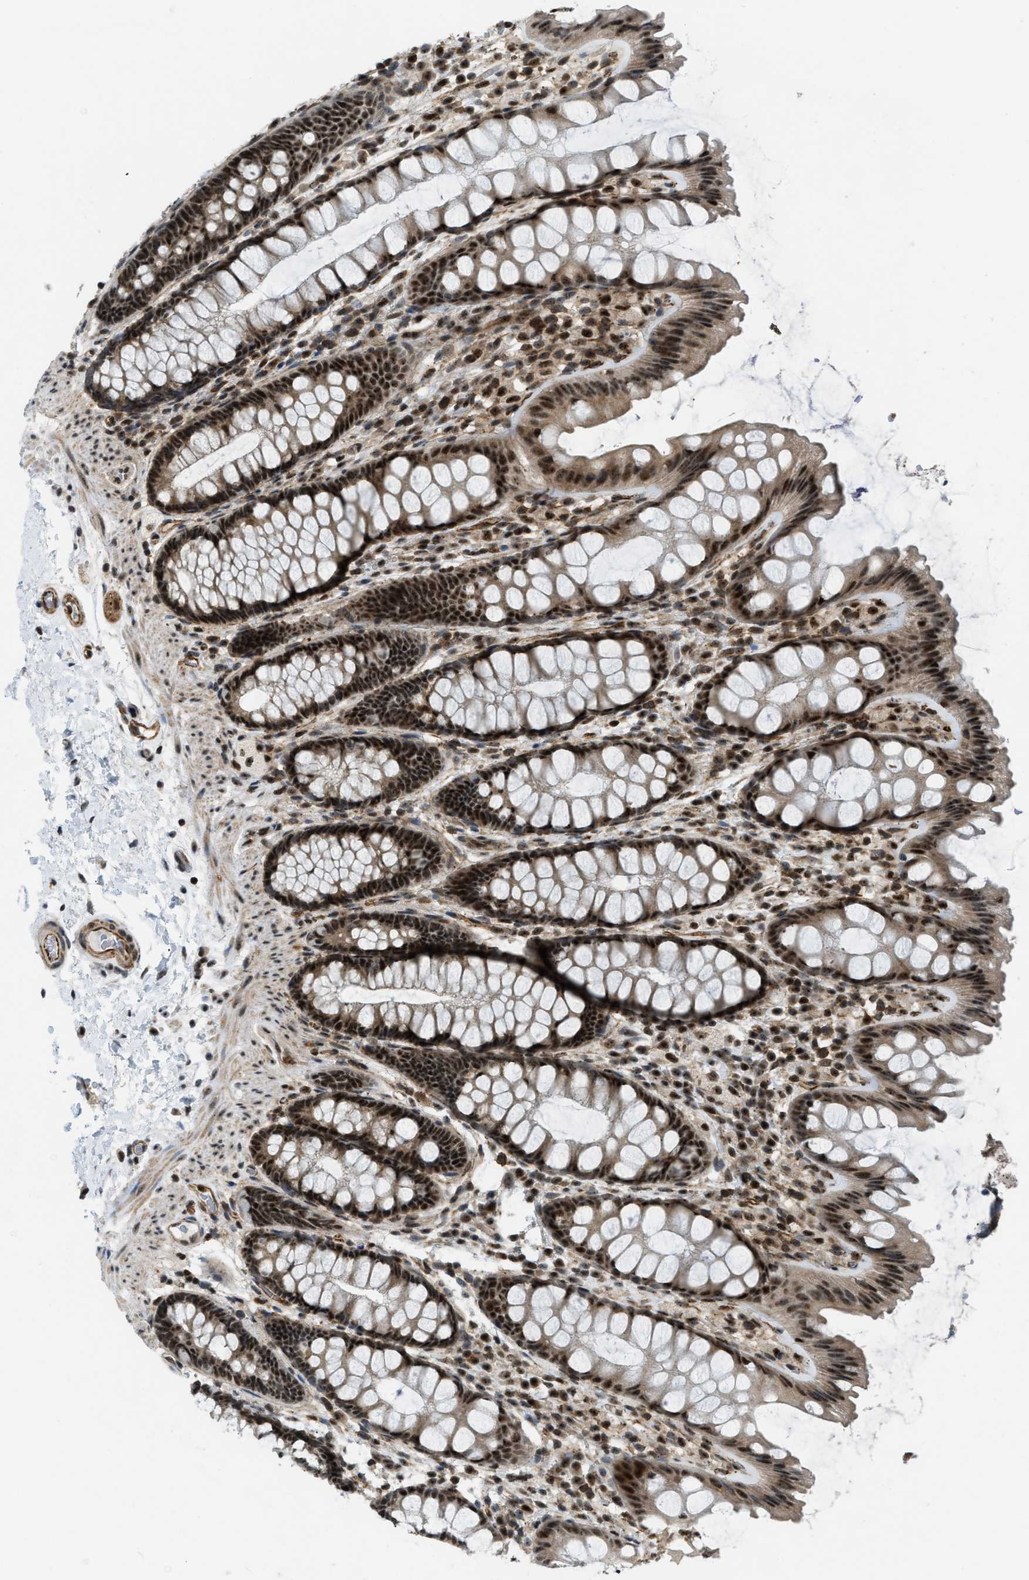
{"staining": {"intensity": "strong", "quantity": ">75%", "location": "cytoplasmic/membranous,nuclear"}, "tissue": "colon", "cell_type": "Endothelial cells", "image_type": "normal", "snomed": [{"axis": "morphology", "description": "Normal tissue, NOS"}, {"axis": "topography", "description": "Colon"}], "caption": "This photomicrograph reveals normal colon stained with immunohistochemistry to label a protein in brown. The cytoplasmic/membranous,nuclear of endothelial cells show strong positivity for the protein. Nuclei are counter-stained blue.", "gene": "E2F1", "patient": {"sex": "female", "age": 56}}